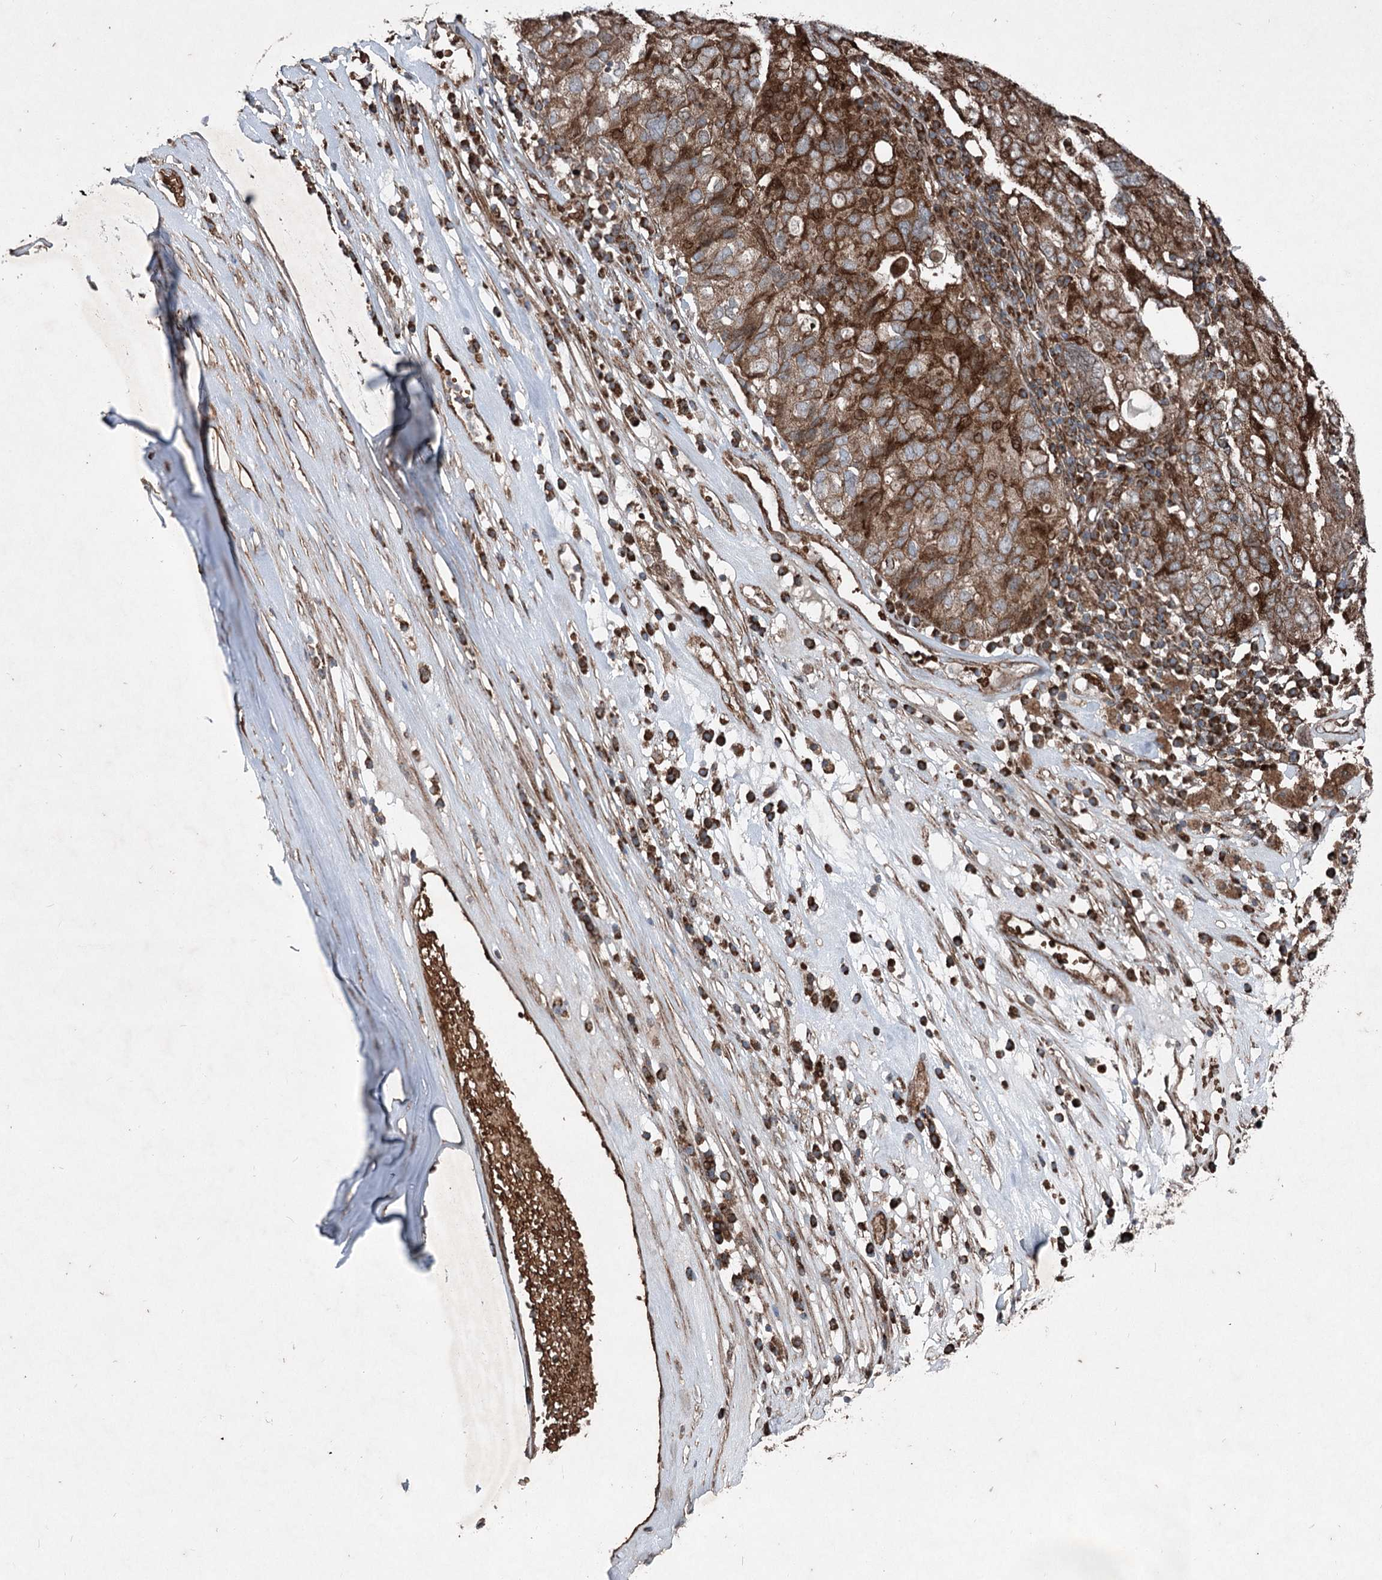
{"staining": {"intensity": "strong", "quantity": ">75%", "location": "cytoplasmic/membranous"}, "tissue": "ovarian cancer", "cell_type": "Tumor cells", "image_type": "cancer", "snomed": [{"axis": "morphology", "description": "Carcinoma, endometroid"}, {"axis": "topography", "description": "Ovary"}], "caption": "This image displays immunohistochemistry staining of ovarian cancer (endometroid carcinoma), with high strong cytoplasmic/membranous staining in approximately >75% of tumor cells.", "gene": "SERINC5", "patient": {"sex": "female", "age": 62}}